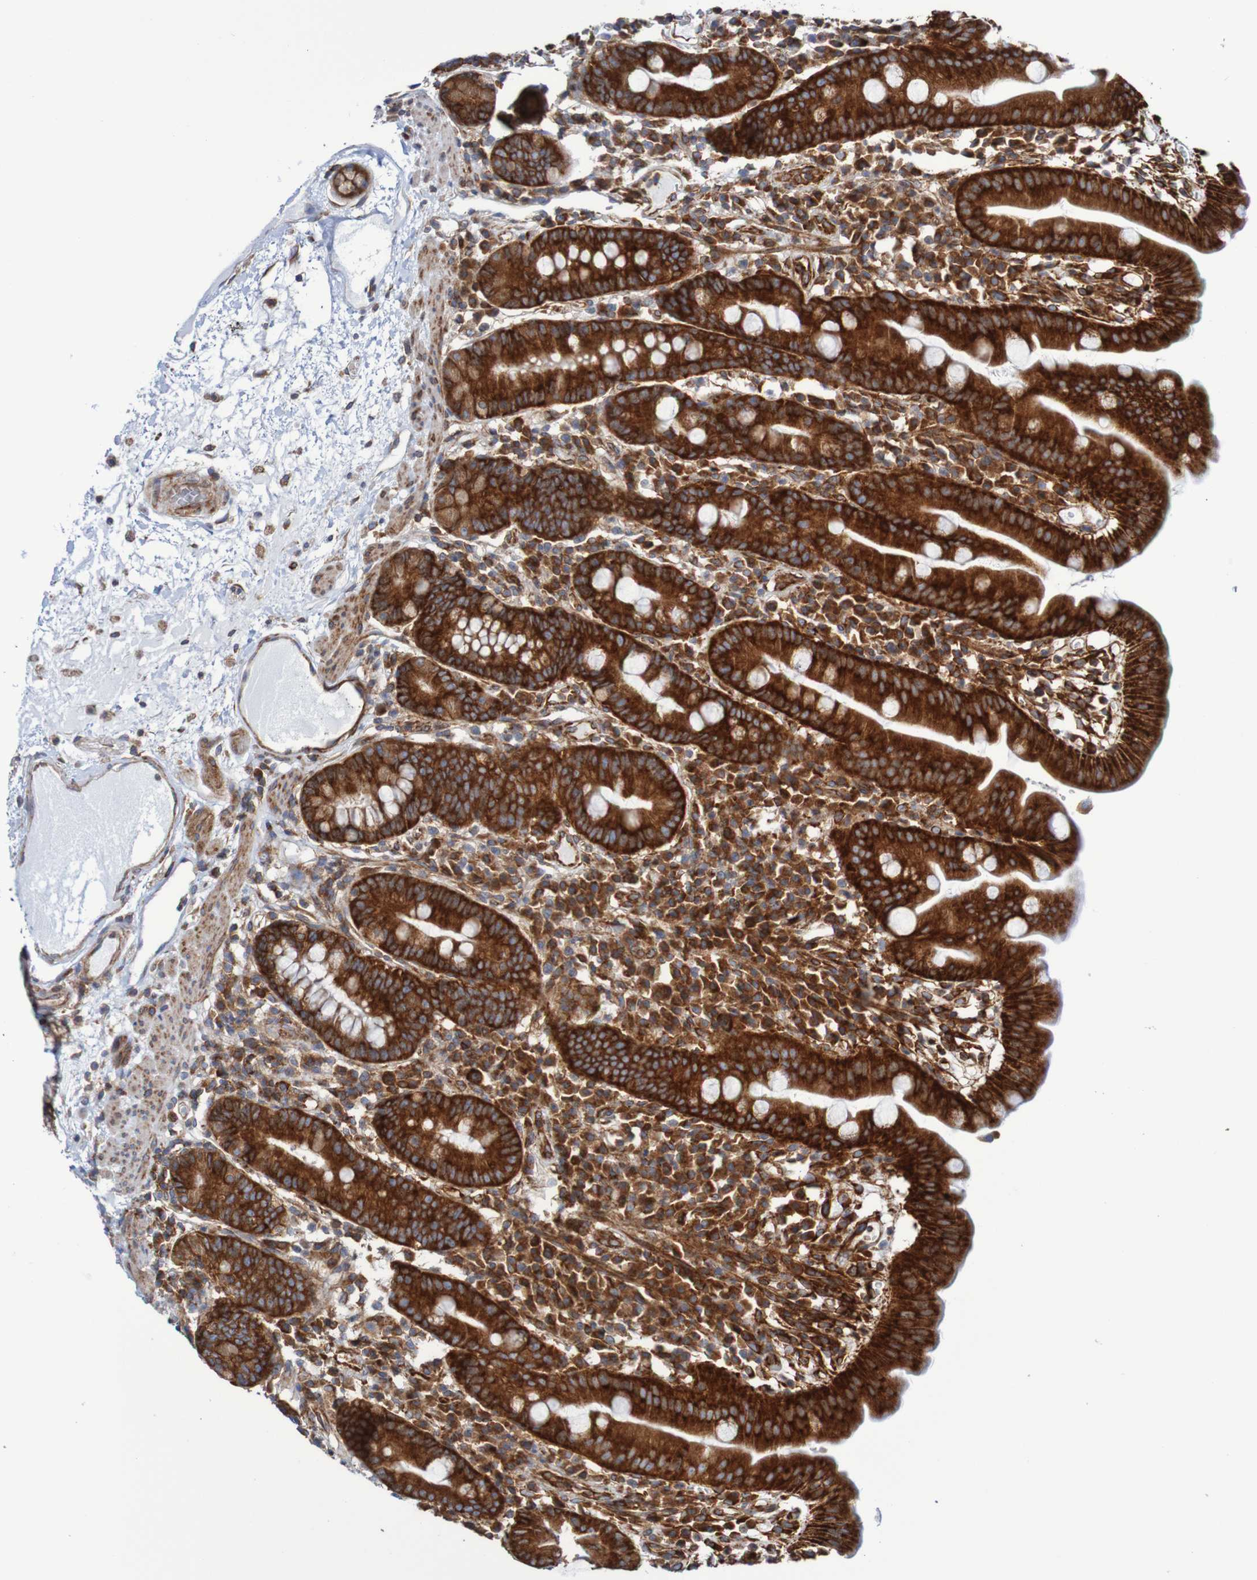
{"staining": {"intensity": "strong", "quantity": ">75%", "location": "cytoplasmic/membranous"}, "tissue": "duodenum", "cell_type": "Glandular cells", "image_type": "normal", "snomed": [{"axis": "morphology", "description": "Normal tissue, NOS"}, {"axis": "topography", "description": "Duodenum"}], "caption": "The micrograph reveals immunohistochemical staining of normal duodenum. There is strong cytoplasmic/membranous positivity is identified in approximately >75% of glandular cells.", "gene": "FXR2", "patient": {"sex": "male", "age": 50}}